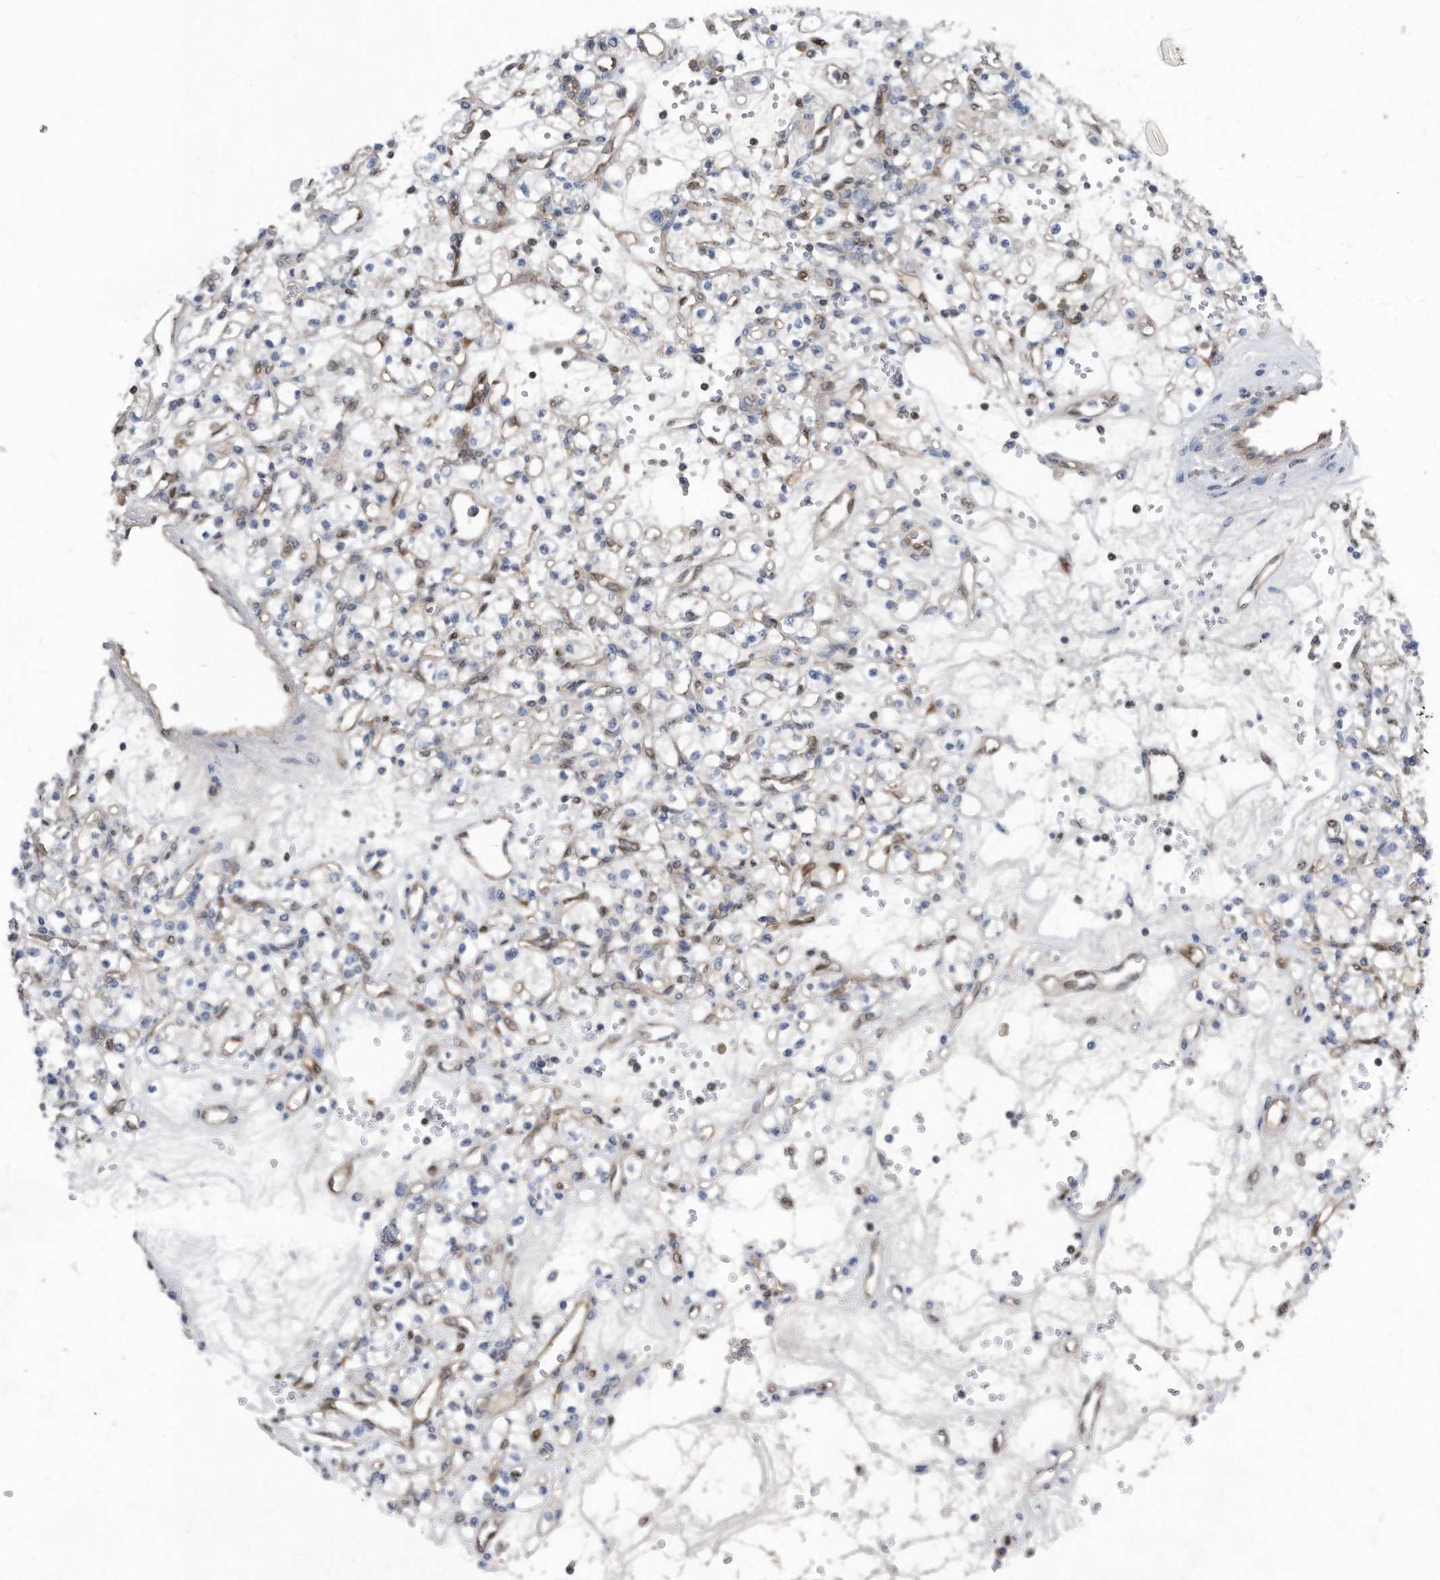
{"staining": {"intensity": "negative", "quantity": "none", "location": "none"}, "tissue": "renal cancer", "cell_type": "Tumor cells", "image_type": "cancer", "snomed": [{"axis": "morphology", "description": "Adenocarcinoma, NOS"}, {"axis": "topography", "description": "Kidney"}], "caption": "Human renal adenocarcinoma stained for a protein using IHC displays no staining in tumor cells.", "gene": "MAP2K6", "patient": {"sex": "female", "age": 59}}